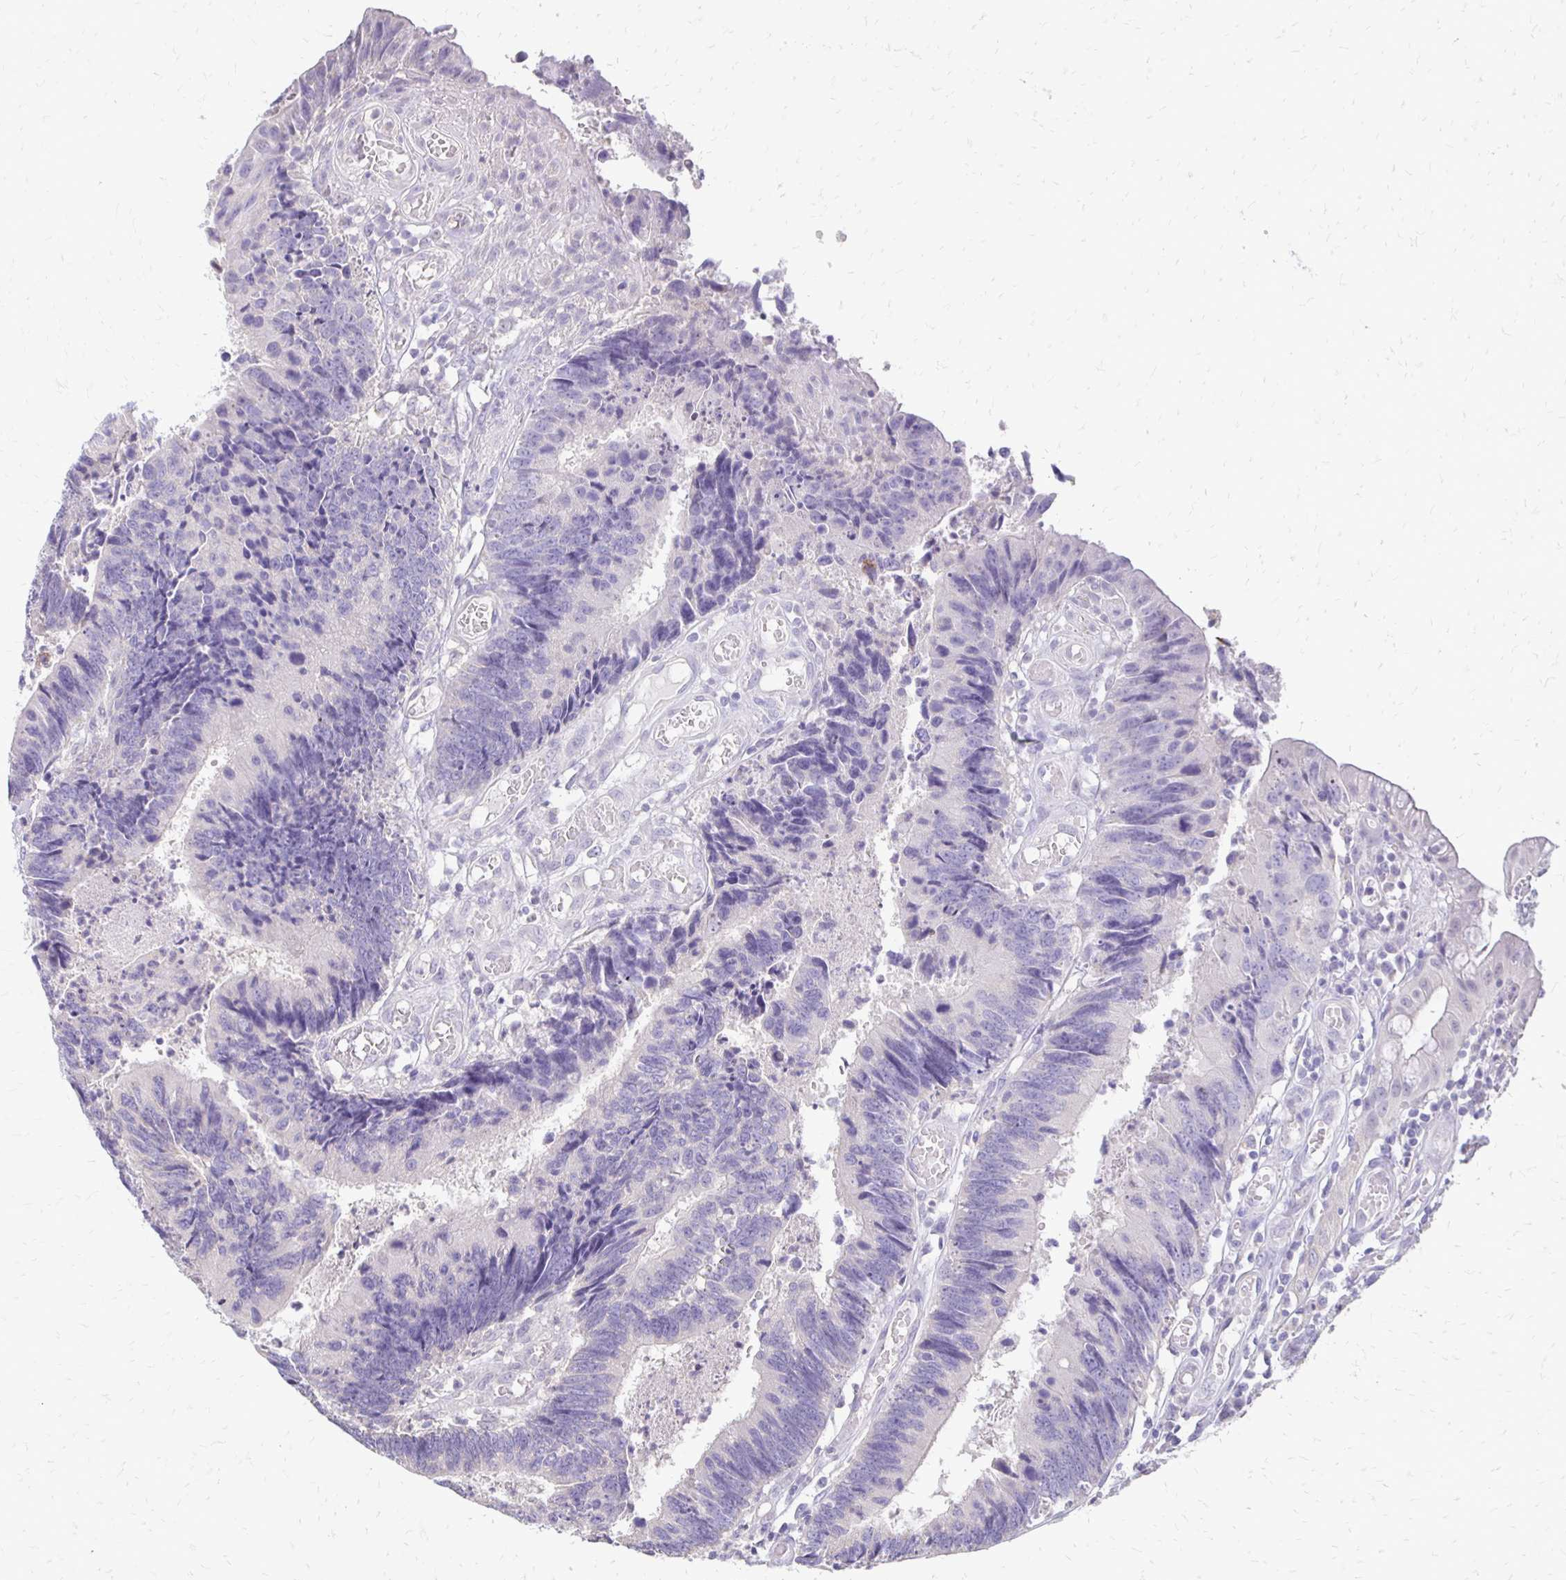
{"staining": {"intensity": "negative", "quantity": "none", "location": "none"}, "tissue": "colorectal cancer", "cell_type": "Tumor cells", "image_type": "cancer", "snomed": [{"axis": "morphology", "description": "Adenocarcinoma, NOS"}, {"axis": "topography", "description": "Colon"}], "caption": "High magnification brightfield microscopy of colorectal cancer stained with DAB (3,3'-diaminobenzidine) (brown) and counterstained with hematoxylin (blue): tumor cells show no significant positivity. Brightfield microscopy of immunohistochemistry stained with DAB (brown) and hematoxylin (blue), captured at high magnification.", "gene": "ALPG", "patient": {"sex": "female", "age": 67}}